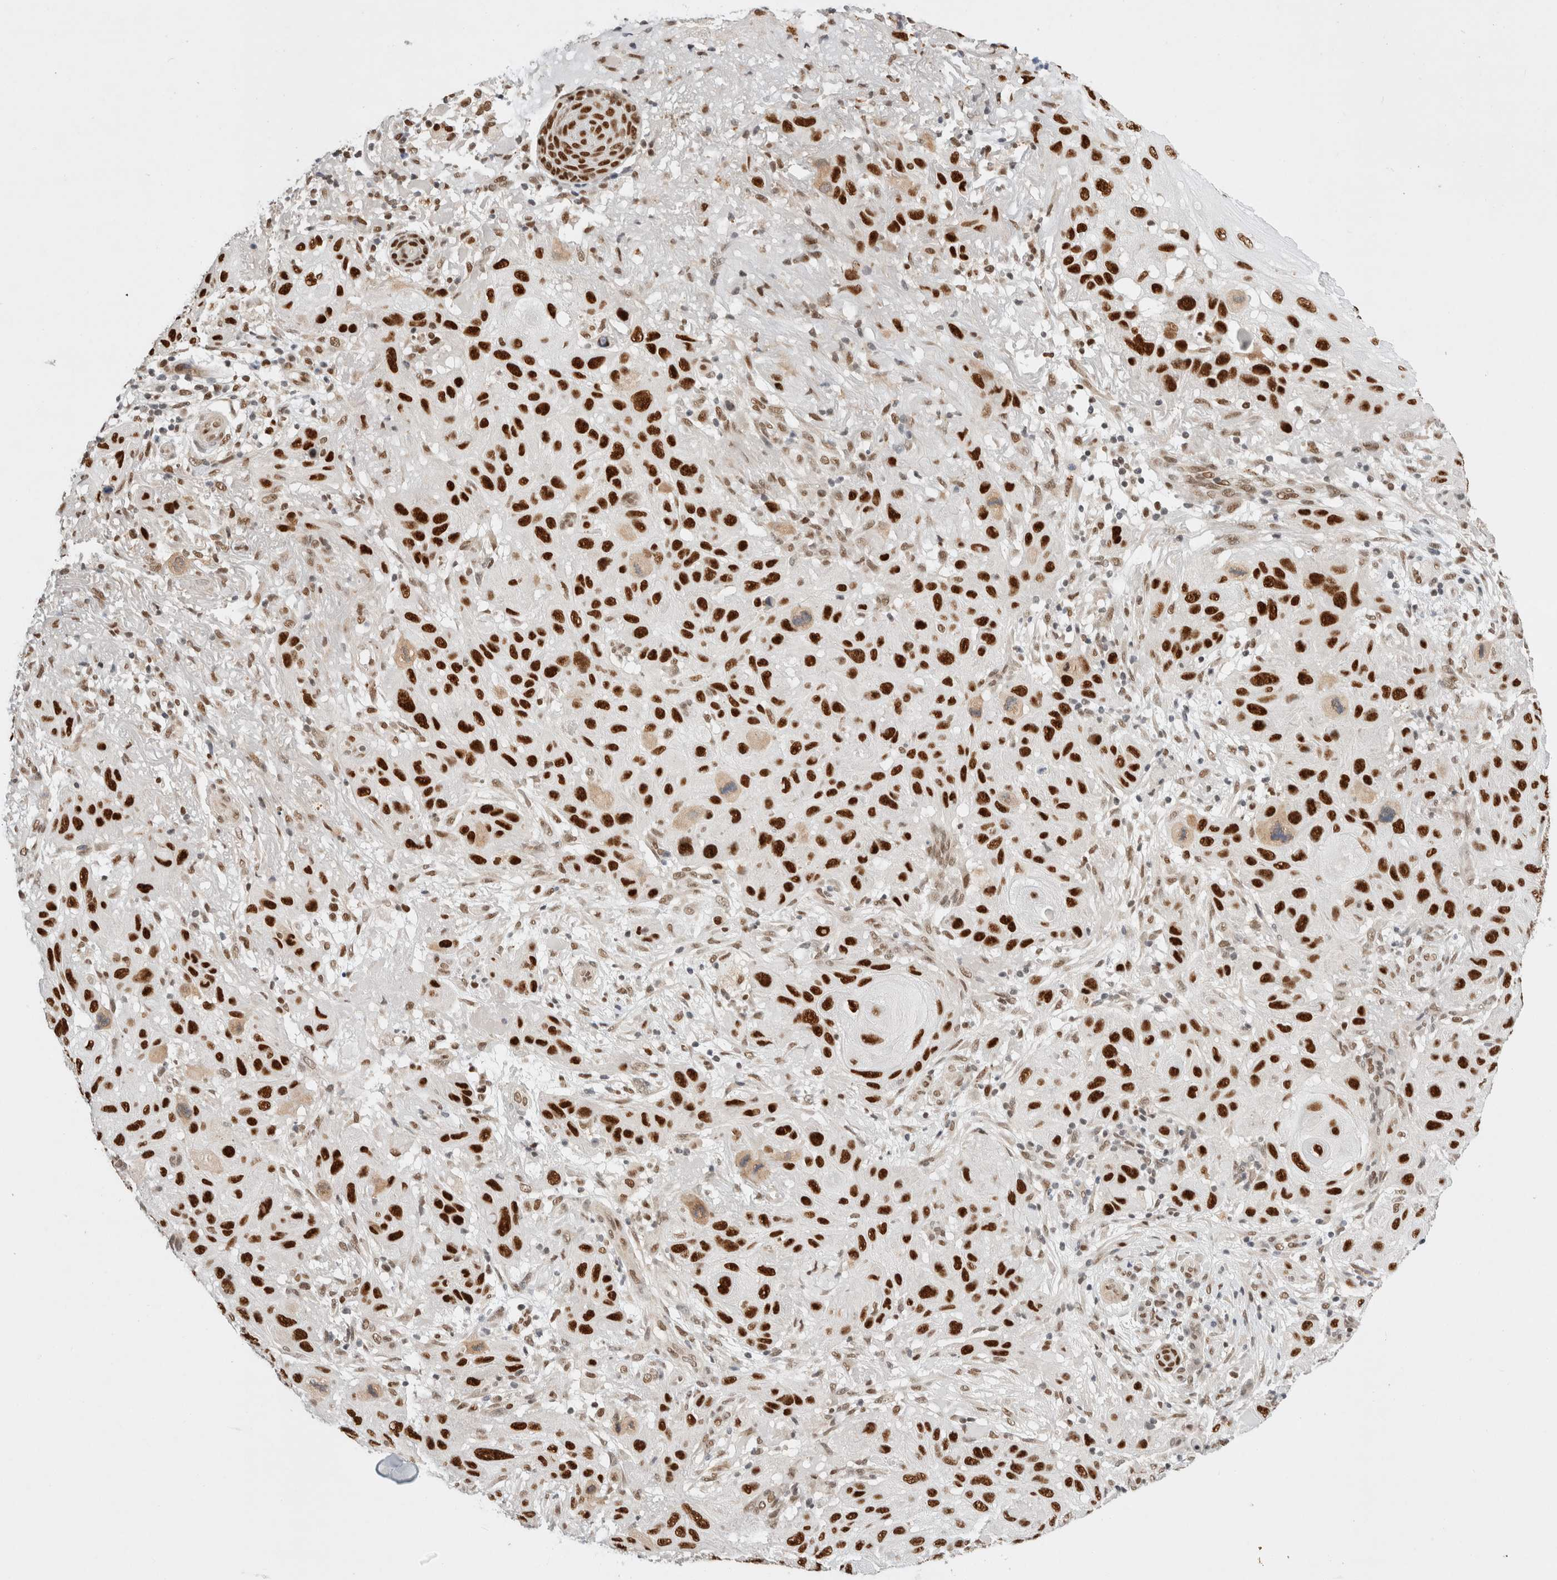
{"staining": {"intensity": "strong", "quantity": ">75%", "location": "nuclear"}, "tissue": "skin cancer", "cell_type": "Tumor cells", "image_type": "cancer", "snomed": [{"axis": "morphology", "description": "Normal tissue, NOS"}, {"axis": "morphology", "description": "Squamous cell carcinoma, NOS"}, {"axis": "topography", "description": "Skin"}], "caption": "Immunohistochemical staining of skin cancer reveals strong nuclear protein expression in about >75% of tumor cells.", "gene": "GTF2I", "patient": {"sex": "female", "age": 96}}